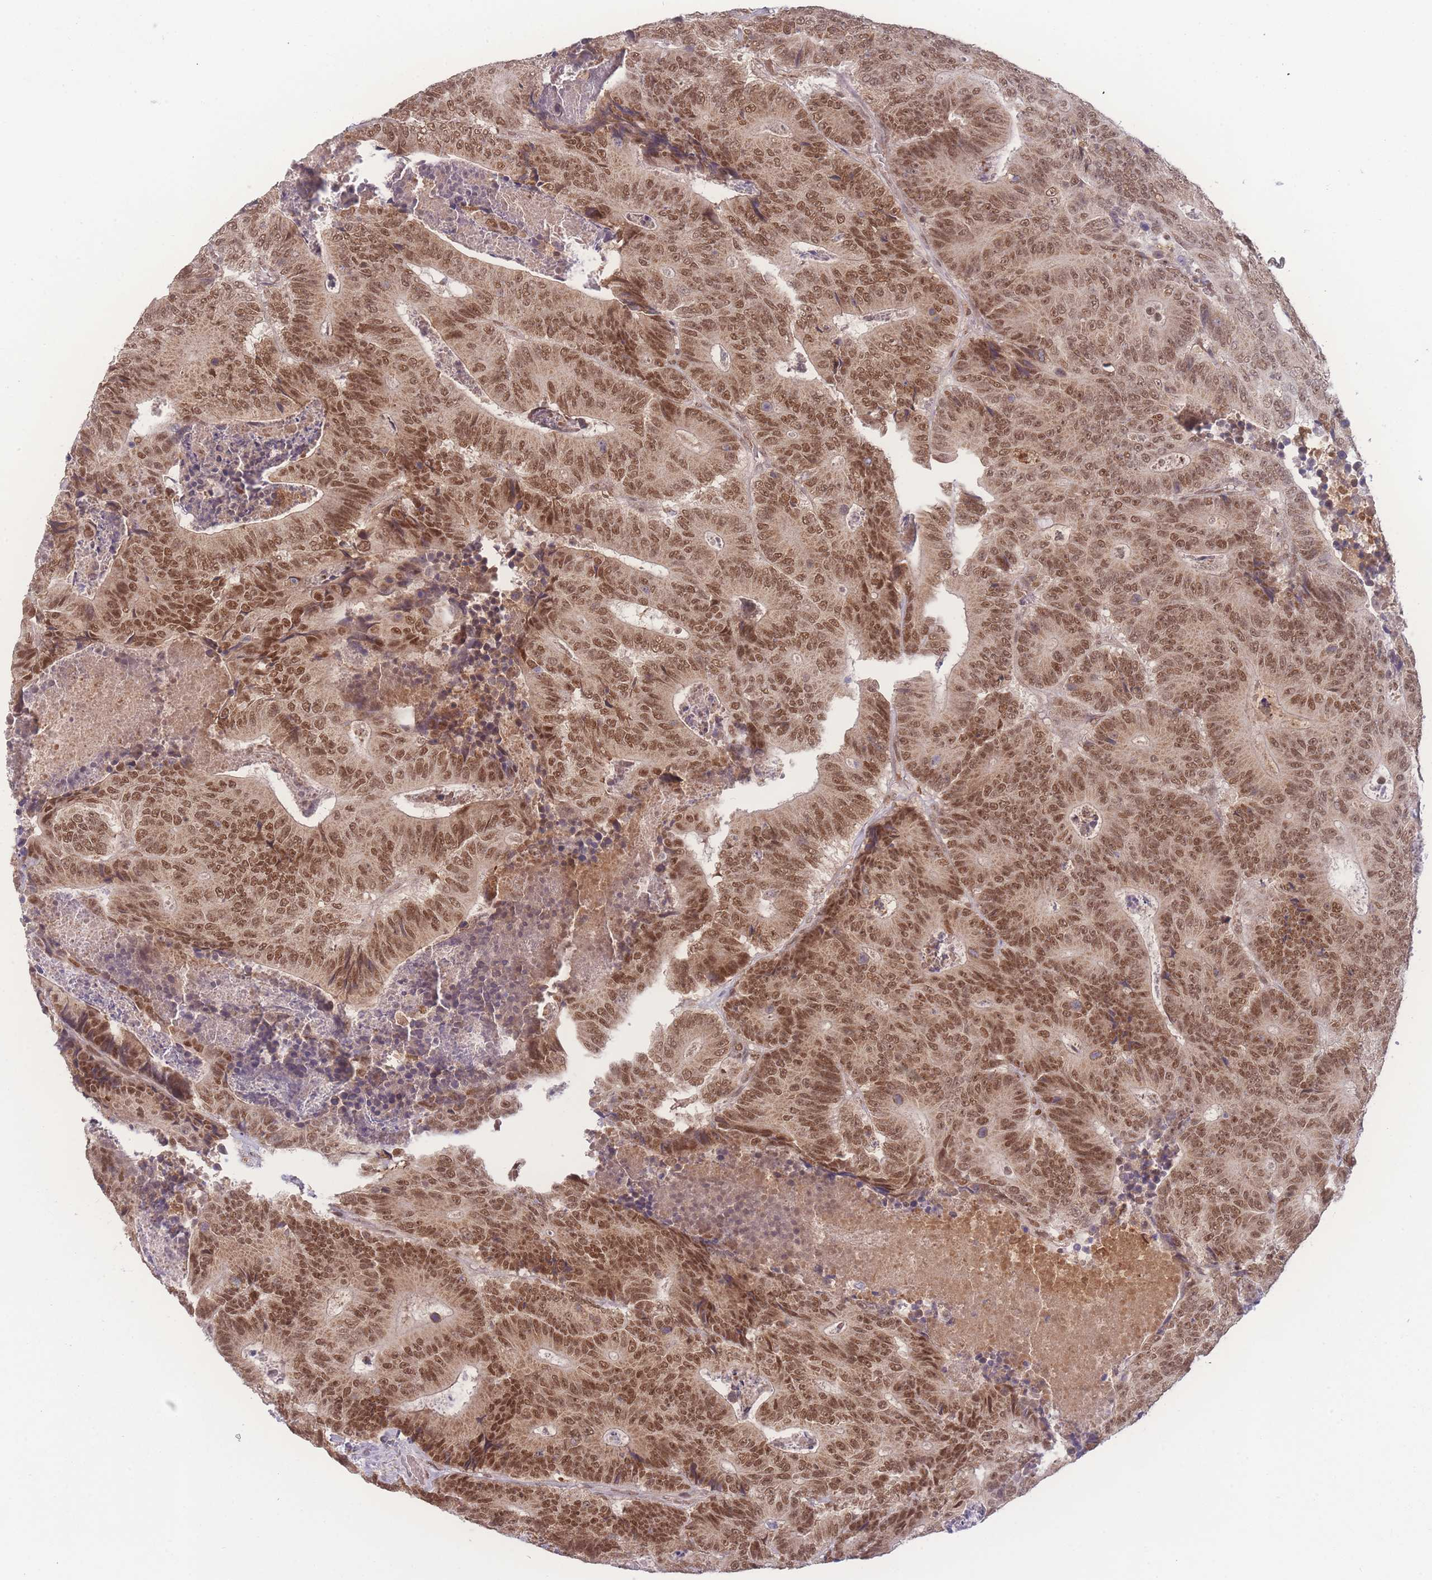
{"staining": {"intensity": "moderate", "quantity": ">75%", "location": "nuclear"}, "tissue": "colorectal cancer", "cell_type": "Tumor cells", "image_type": "cancer", "snomed": [{"axis": "morphology", "description": "Adenocarcinoma, NOS"}, {"axis": "topography", "description": "Colon"}], "caption": "Adenocarcinoma (colorectal) stained with a brown dye shows moderate nuclear positive staining in about >75% of tumor cells.", "gene": "RAVER1", "patient": {"sex": "male", "age": 83}}